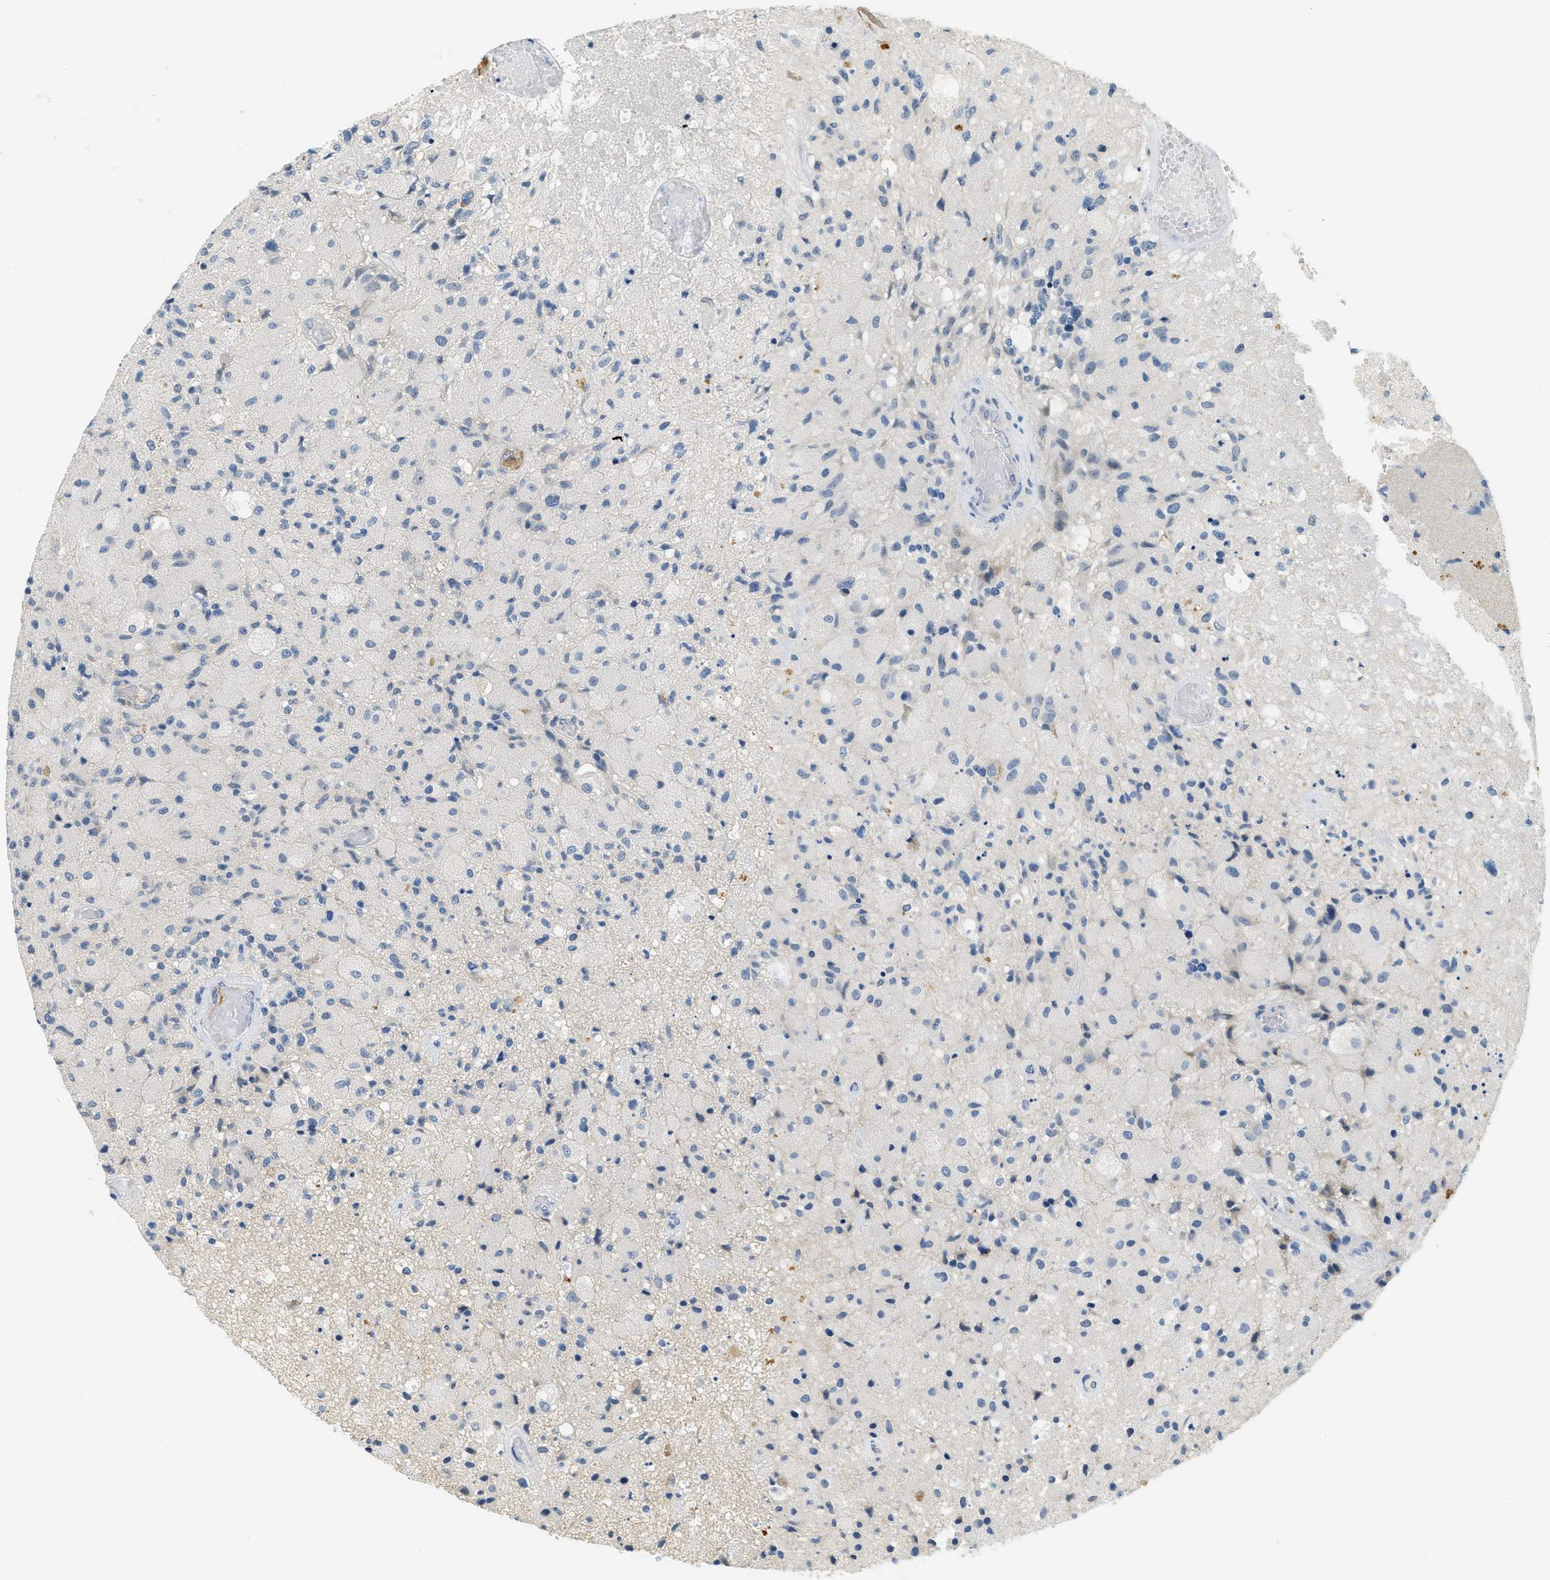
{"staining": {"intensity": "negative", "quantity": "none", "location": "none"}, "tissue": "glioma", "cell_type": "Tumor cells", "image_type": "cancer", "snomed": [{"axis": "morphology", "description": "Normal tissue, NOS"}, {"axis": "morphology", "description": "Glioma, malignant, High grade"}, {"axis": "topography", "description": "Cerebral cortex"}], "caption": "There is no significant expression in tumor cells of glioma.", "gene": "RASGRP2", "patient": {"sex": "male", "age": 77}}